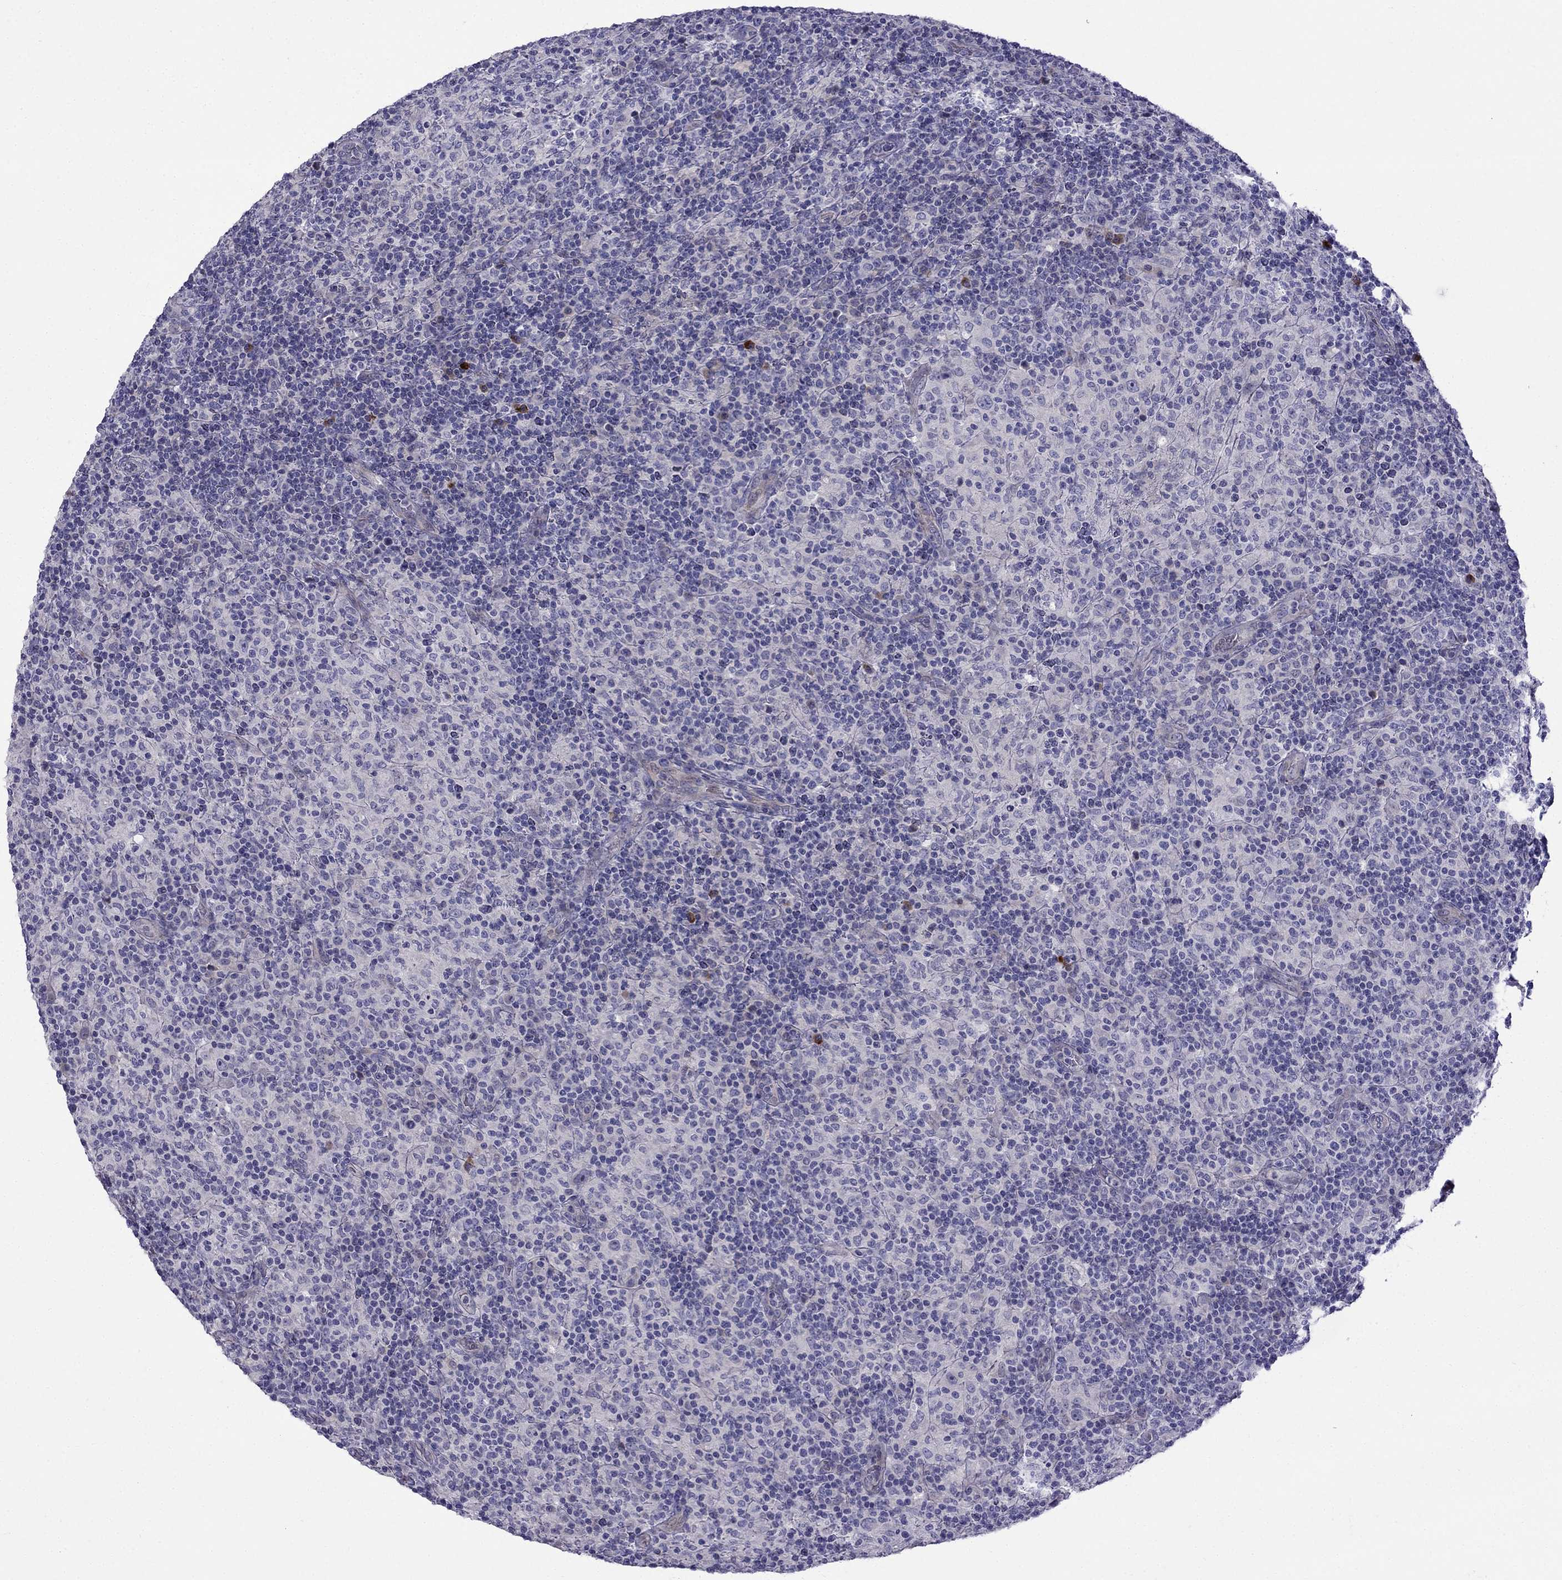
{"staining": {"intensity": "negative", "quantity": "none", "location": "none"}, "tissue": "lymphoma", "cell_type": "Tumor cells", "image_type": "cancer", "snomed": [{"axis": "morphology", "description": "Hodgkin's disease, NOS"}, {"axis": "topography", "description": "Lymph node"}], "caption": "The image exhibits no staining of tumor cells in Hodgkin's disease. The staining was performed using DAB (3,3'-diaminobenzidine) to visualize the protein expression in brown, while the nuclei were stained in blue with hematoxylin (Magnification: 20x).", "gene": "PATE1", "patient": {"sex": "male", "age": 70}}